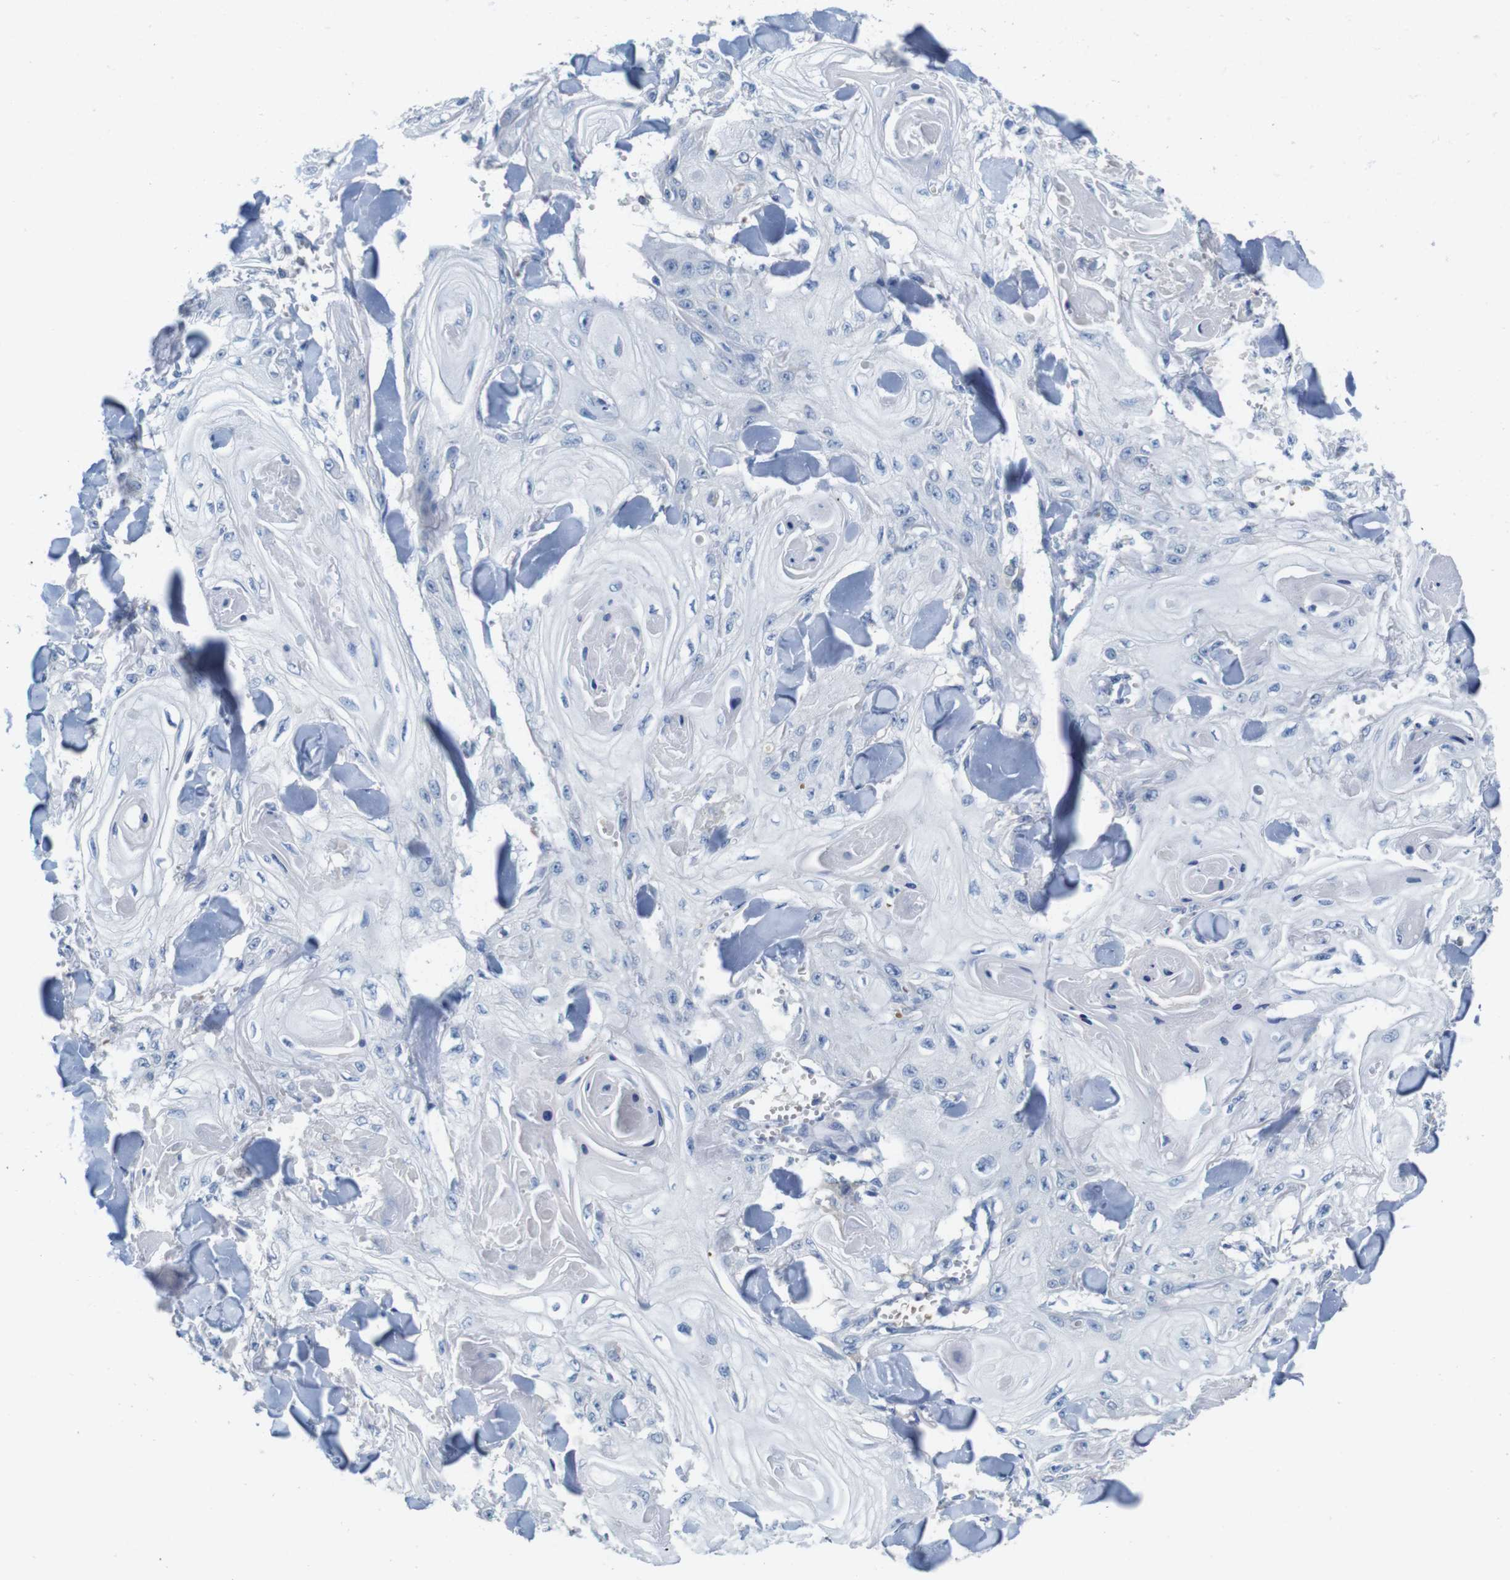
{"staining": {"intensity": "negative", "quantity": "none", "location": "none"}, "tissue": "skin cancer", "cell_type": "Tumor cells", "image_type": "cancer", "snomed": [{"axis": "morphology", "description": "Squamous cell carcinoma, NOS"}, {"axis": "topography", "description": "Skin"}], "caption": "The micrograph reveals no staining of tumor cells in skin cancer.", "gene": "IGSF8", "patient": {"sex": "male", "age": 74}}